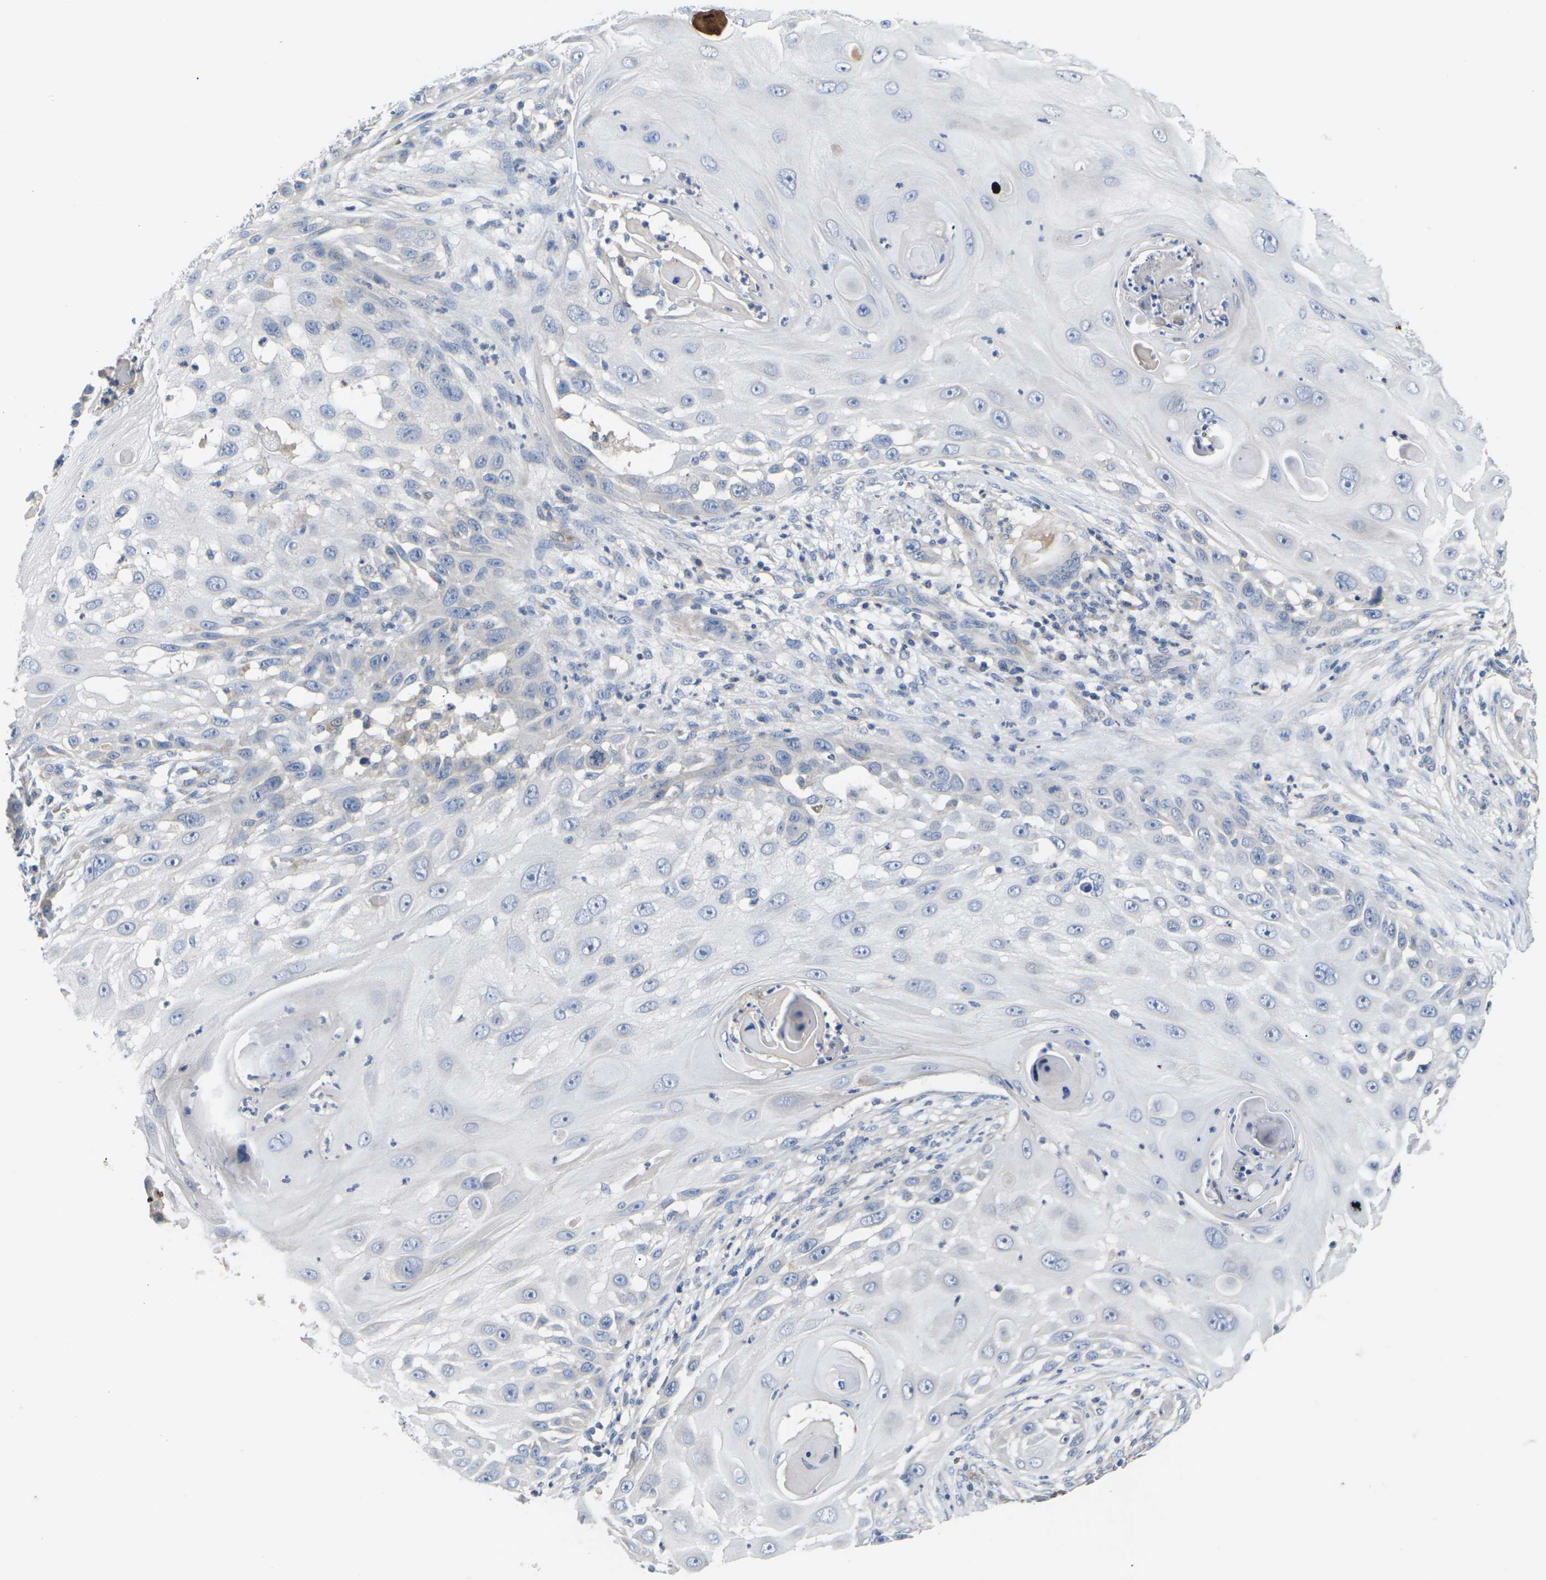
{"staining": {"intensity": "negative", "quantity": "none", "location": "none"}, "tissue": "skin cancer", "cell_type": "Tumor cells", "image_type": "cancer", "snomed": [{"axis": "morphology", "description": "Squamous cell carcinoma, NOS"}, {"axis": "topography", "description": "Skin"}], "caption": "DAB immunohistochemical staining of skin squamous cell carcinoma demonstrates no significant positivity in tumor cells.", "gene": "TMCO4", "patient": {"sex": "female", "age": 44}}